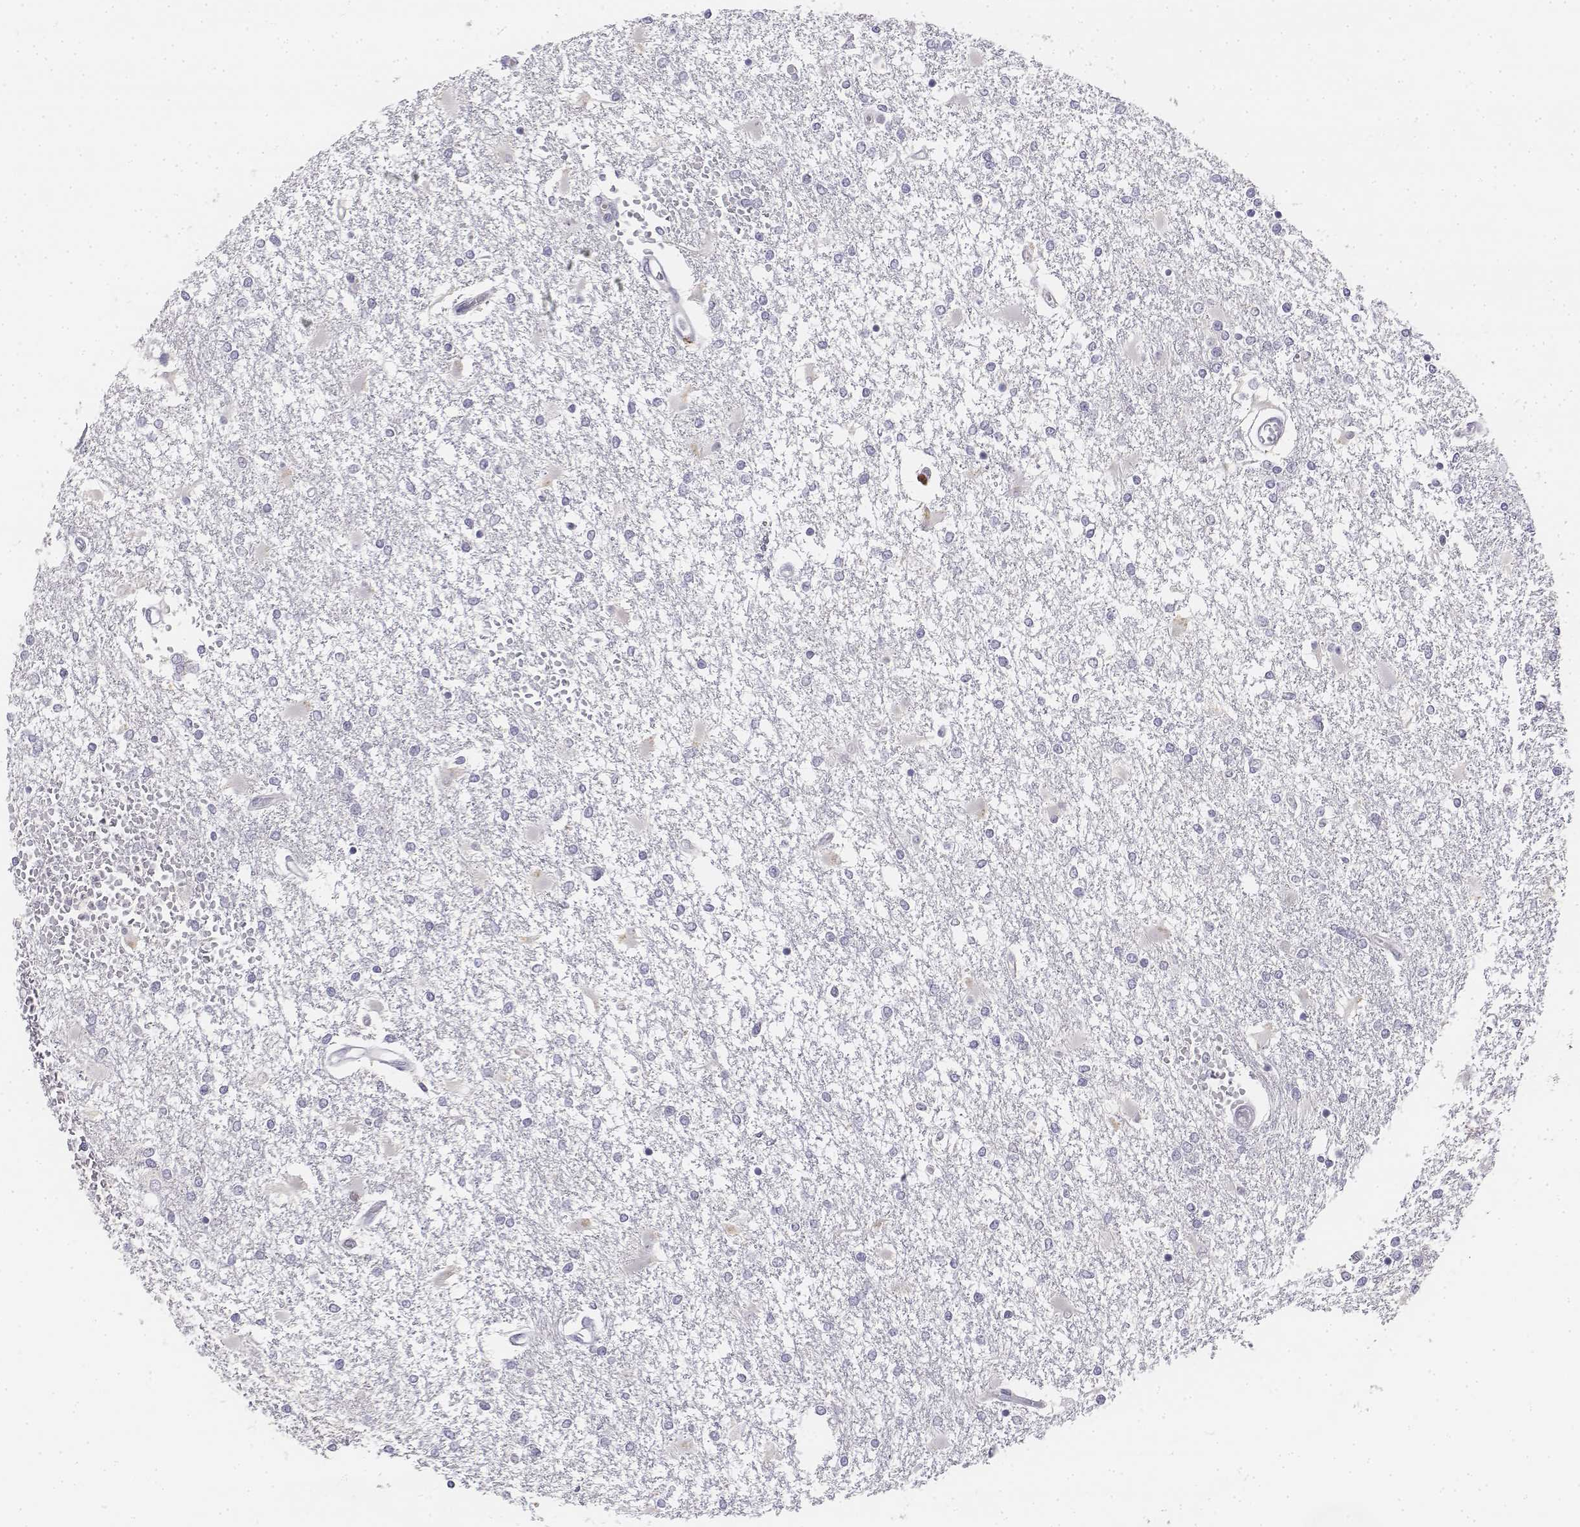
{"staining": {"intensity": "negative", "quantity": "none", "location": "none"}, "tissue": "glioma", "cell_type": "Tumor cells", "image_type": "cancer", "snomed": [{"axis": "morphology", "description": "Glioma, malignant, High grade"}, {"axis": "topography", "description": "Cerebral cortex"}], "caption": "This is a image of immunohistochemistry (IHC) staining of glioma, which shows no expression in tumor cells.", "gene": "UCN2", "patient": {"sex": "male", "age": 79}}